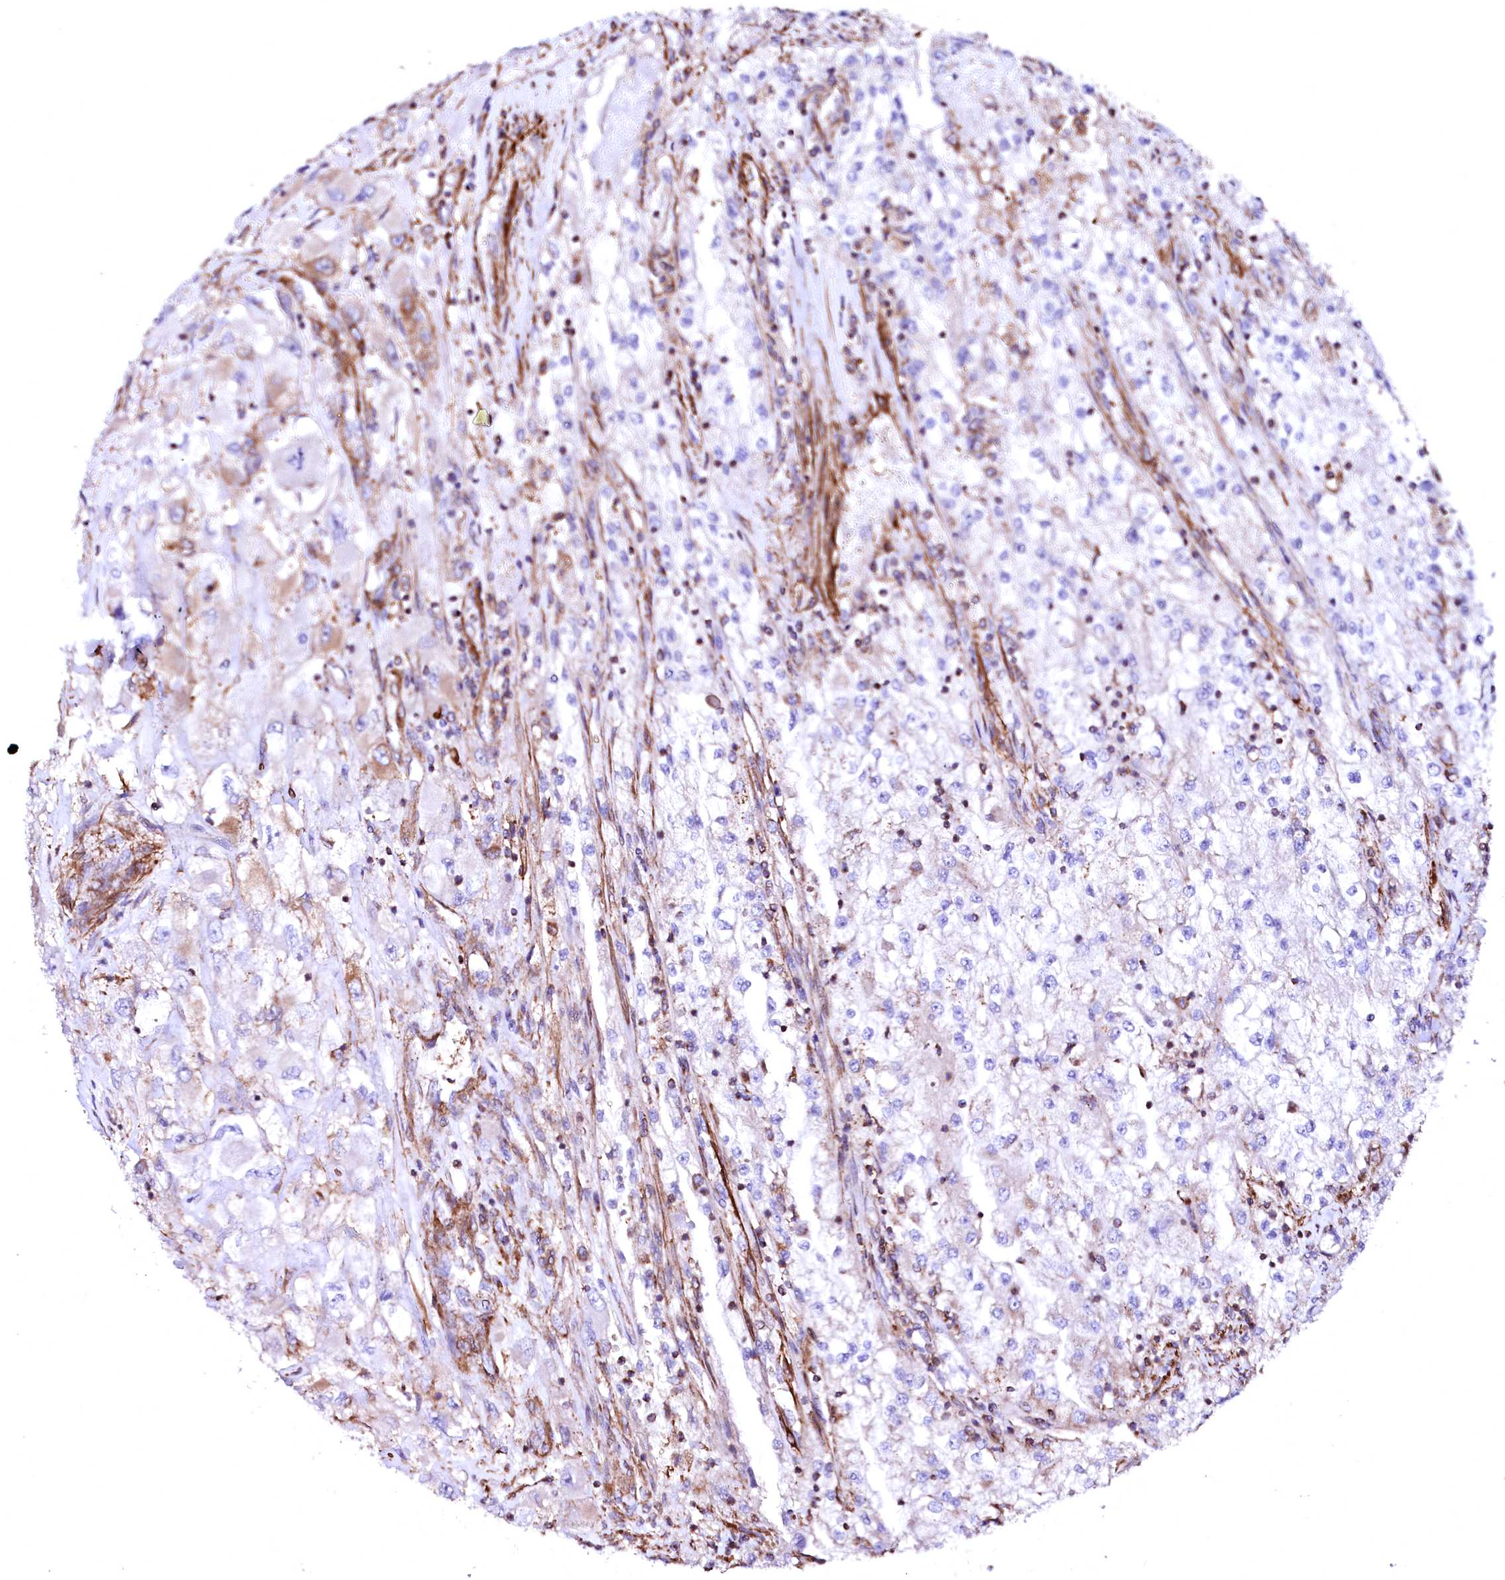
{"staining": {"intensity": "weak", "quantity": "<25%", "location": "cytoplasmic/membranous"}, "tissue": "renal cancer", "cell_type": "Tumor cells", "image_type": "cancer", "snomed": [{"axis": "morphology", "description": "Adenocarcinoma, NOS"}, {"axis": "topography", "description": "Kidney"}], "caption": "The micrograph demonstrates no staining of tumor cells in adenocarcinoma (renal).", "gene": "GPR176", "patient": {"sex": "female", "age": 52}}